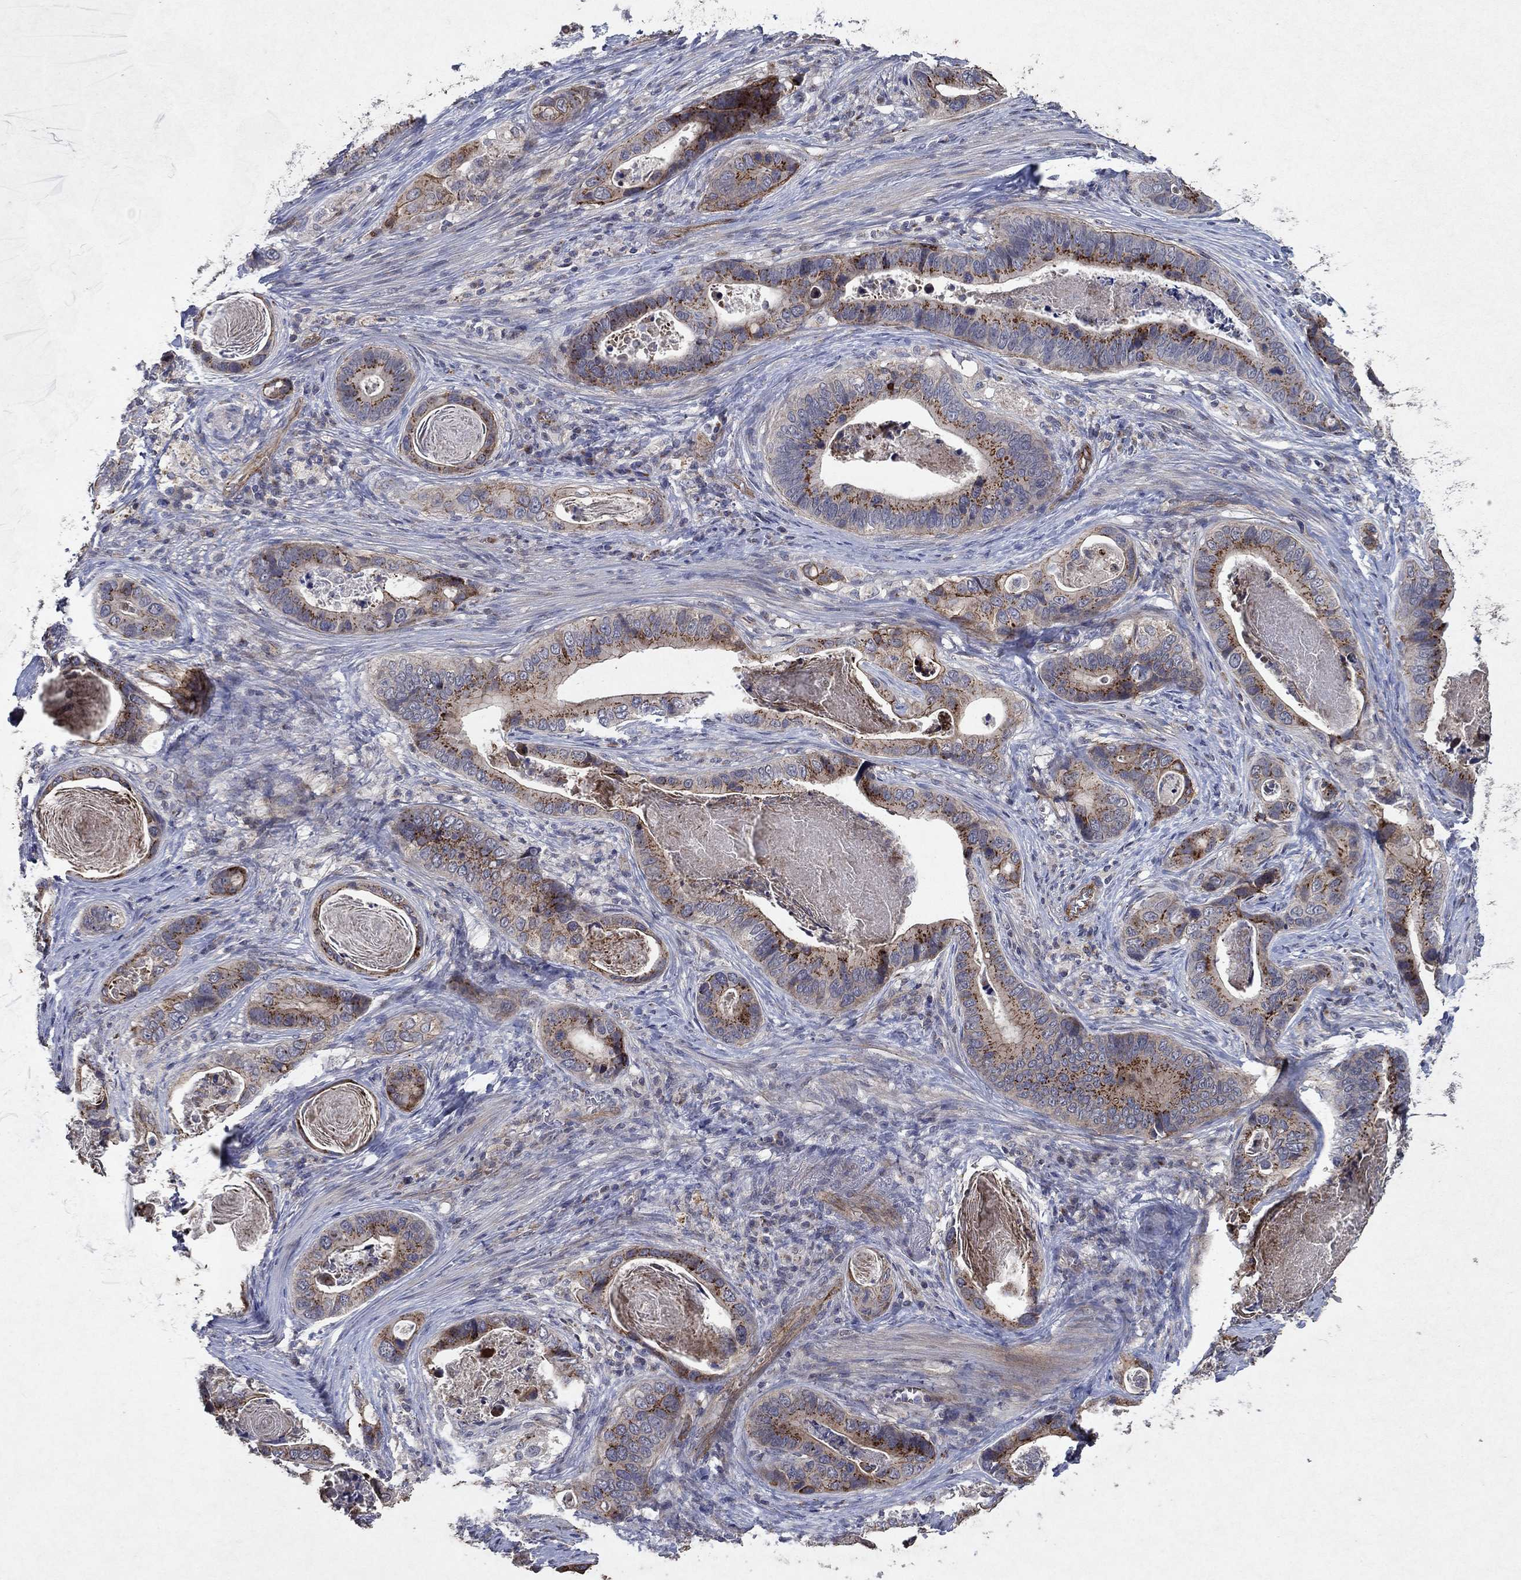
{"staining": {"intensity": "strong", "quantity": ">75%", "location": "cytoplasmic/membranous"}, "tissue": "stomach cancer", "cell_type": "Tumor cells", "image_type": "cancer", "snomed": [{"axis": "morphology", "description": "Adenocarcinoma, NOS"}, {"axis": "topography", "description": "Stomach"}], "caption": "Immunohistochemistry (DAB) staining of stomach adenocarcinoma displays strong cytoplasmic/membranous protein staining in approximately >75% of tumor cells.", "gene": "FRG1", "patient": {"sex": "male", "age": 84}}